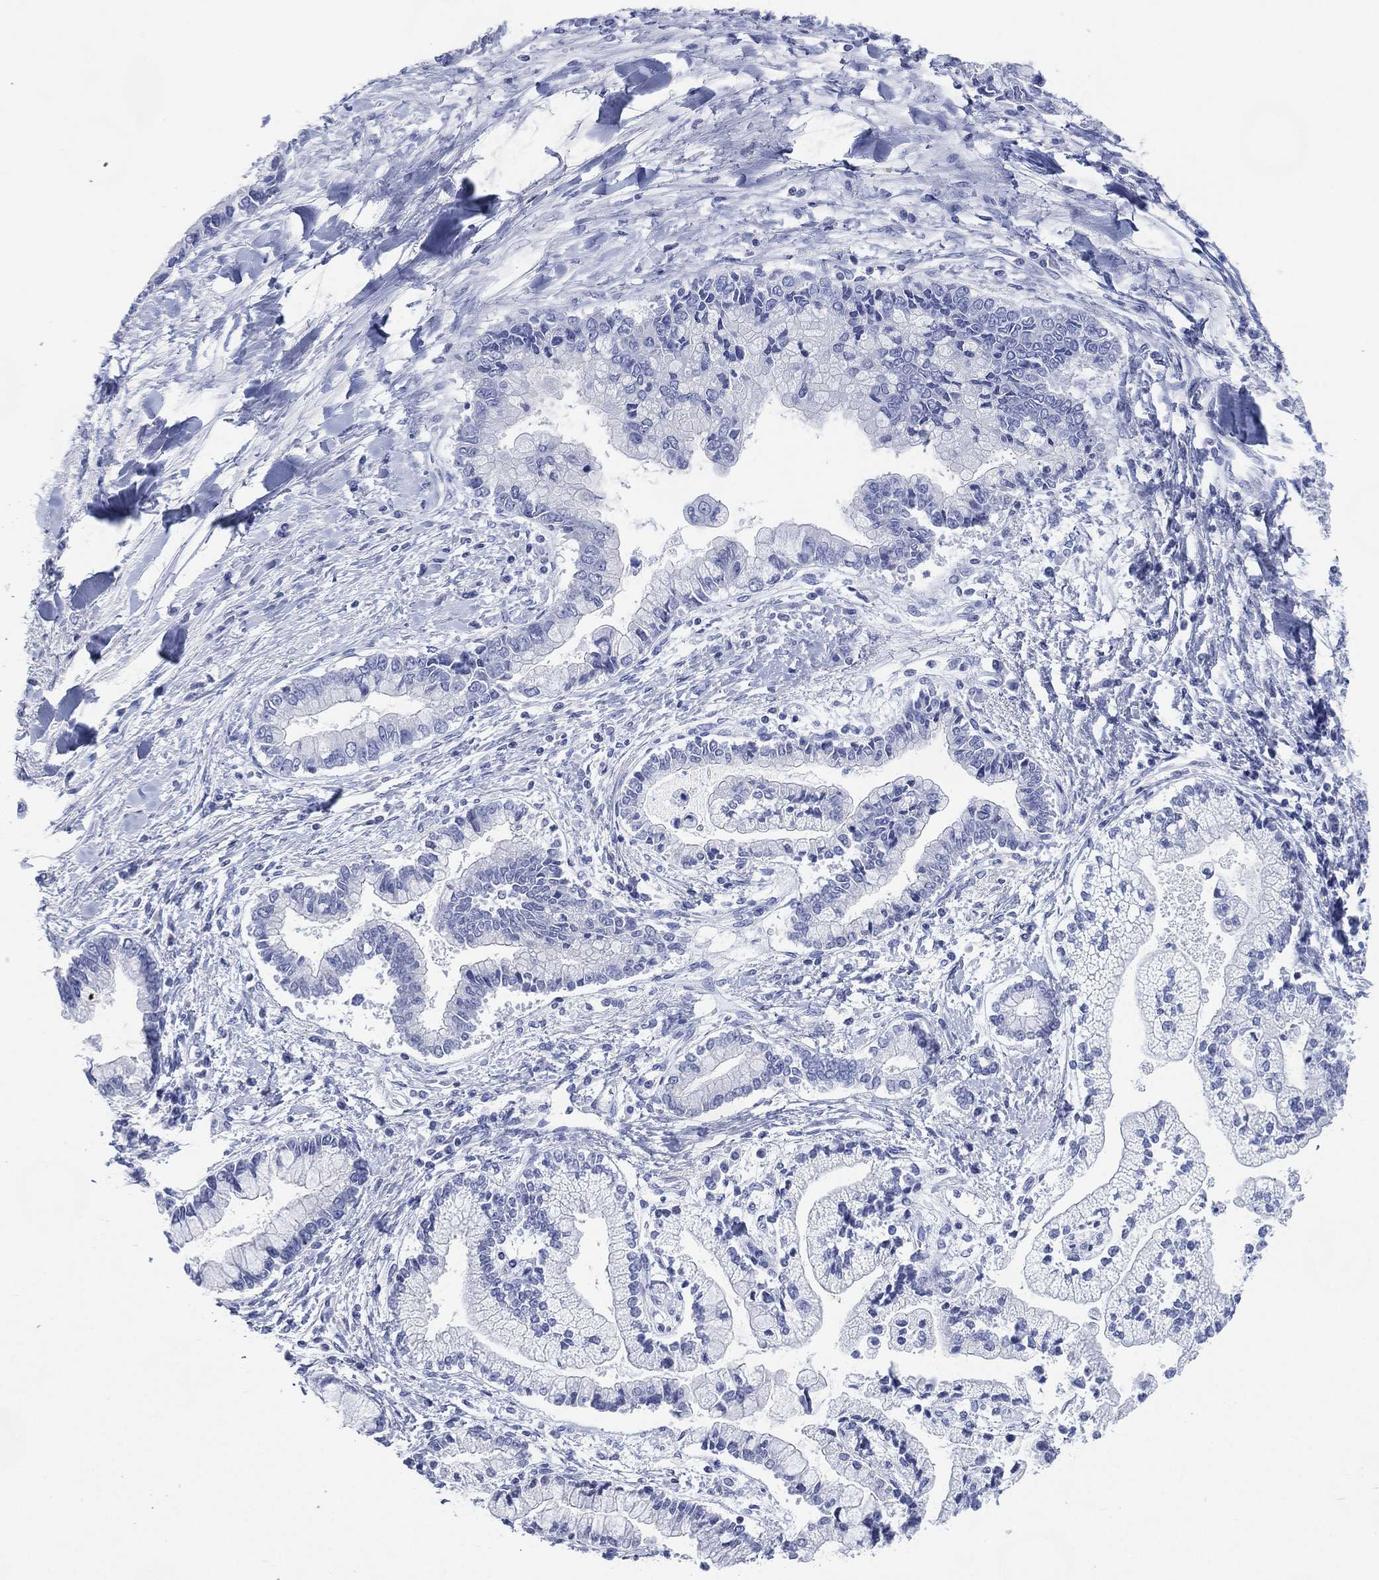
{"staining": {"intensity": "negative", "quantity": "none", "location": "none"}, "tissue": "liver cancer", "cell_type": "Tumor cells", "image_type": "cancer", "snomed": [{"axis": "morphology", "description": "Cholangiocarcinoma"}, {"axis": "topography", "description": "Liver"}], "caption": "The immunohistochemistry (IHC) micrograph has no significant staining in tumor cells of liver cholangiocarcinoma tissue. (DAB immunohistochemistry, high magnification).", "gene": "TMEM247", "patient": {"sex": "male", "age": 50}}